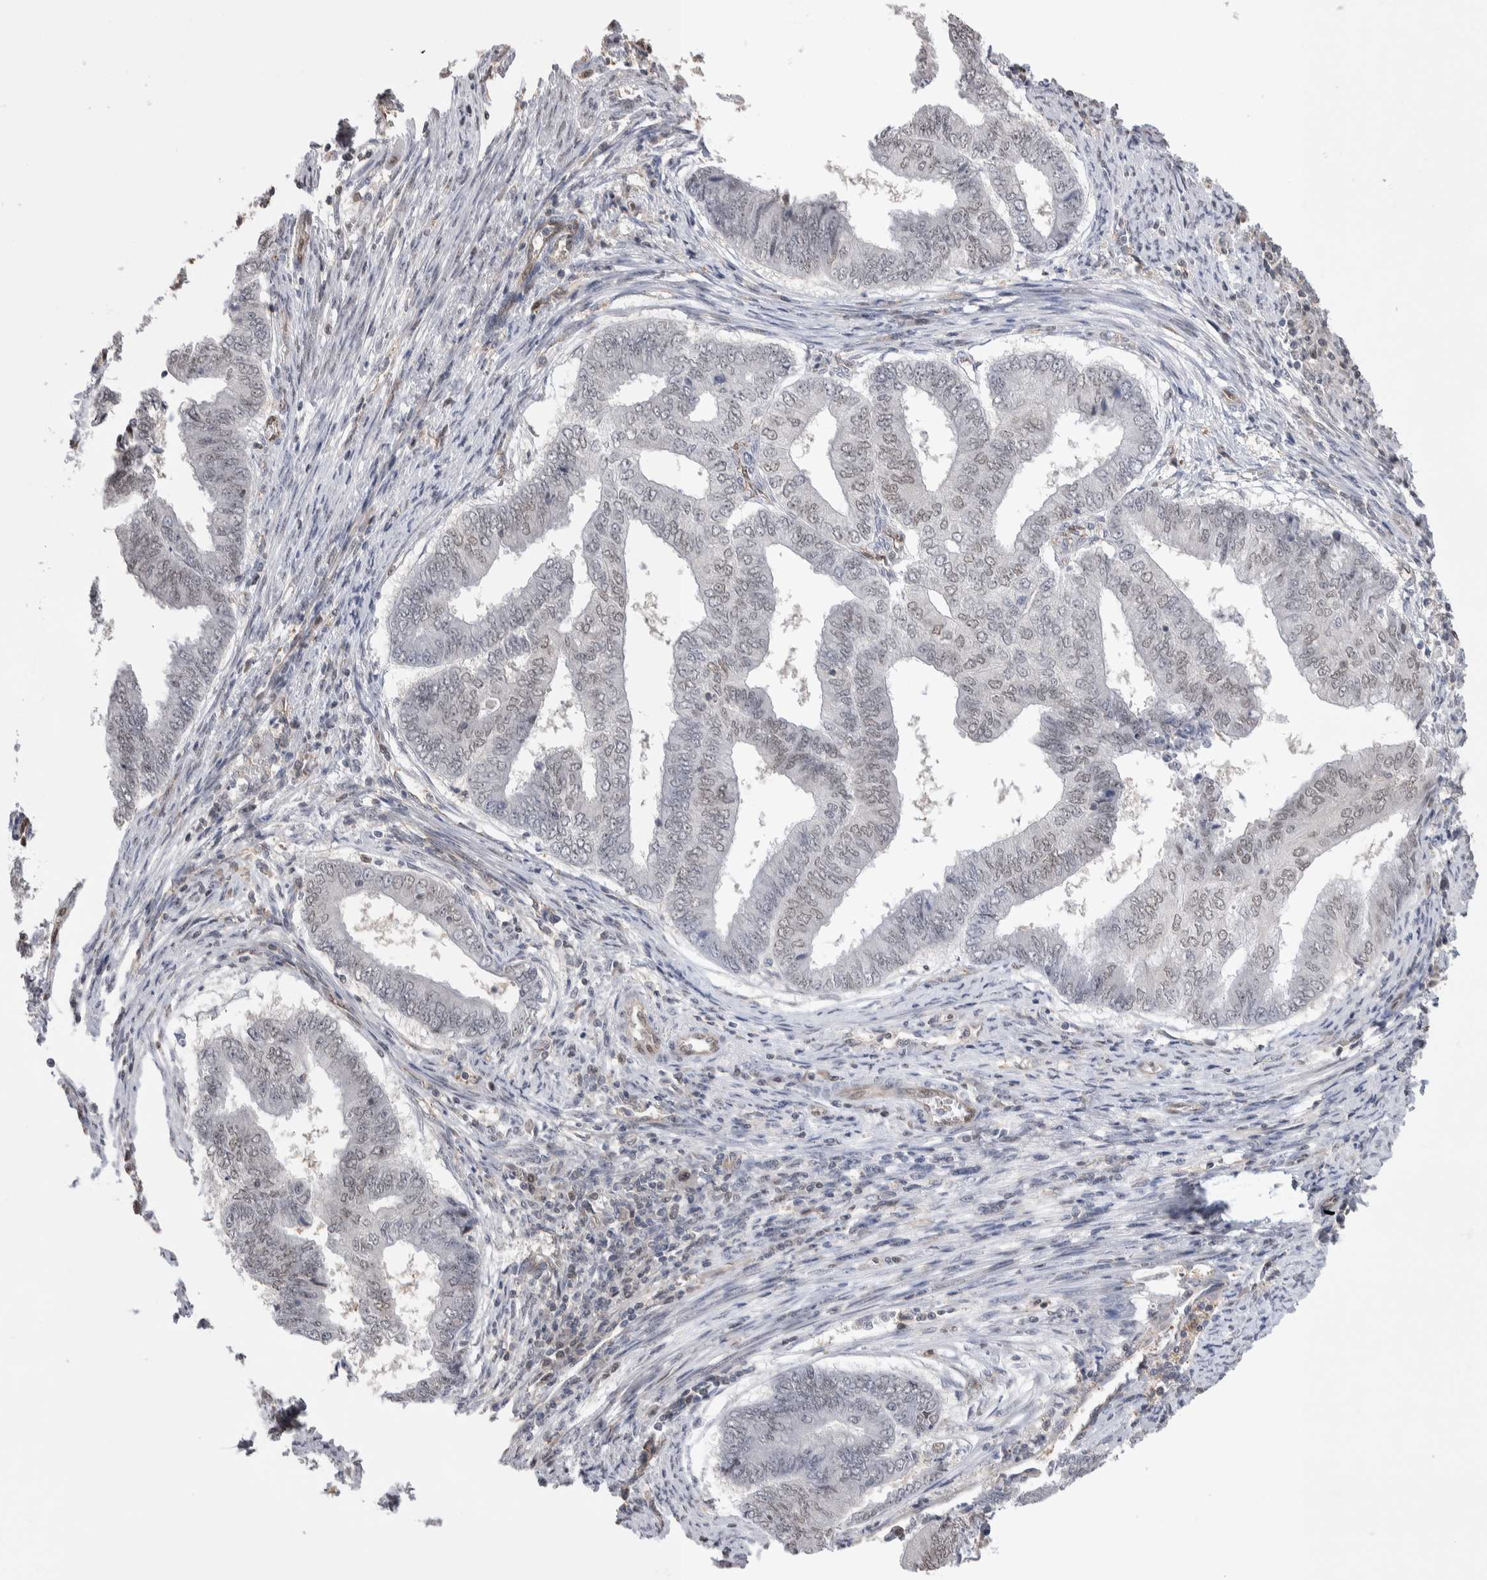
{"staining": {"intensity": "weak", "quantity": "<25%", "location": "nuclear"}, "tissue": "endometrial cancer", "cell_type": "Tumor cells", "image_type": "cancer", "snomed": [{"axis": "morphology", "description": "Polyp, NOS"}, {"axis": "morphology", "description": "Adenocarcinoma, NOS"}, {"axis": "morphology", "description": "Adenoma, NOS"}, {"axis": "topography", "description": "Endometrium"}], "caption": "IHC photomicrograph of human polyp (endometrial) stained for a protein (brown), which reveals no staining in tumor cells.", "gene": "ZBTB49", "patient": {"sex": "female", "age": 79}}